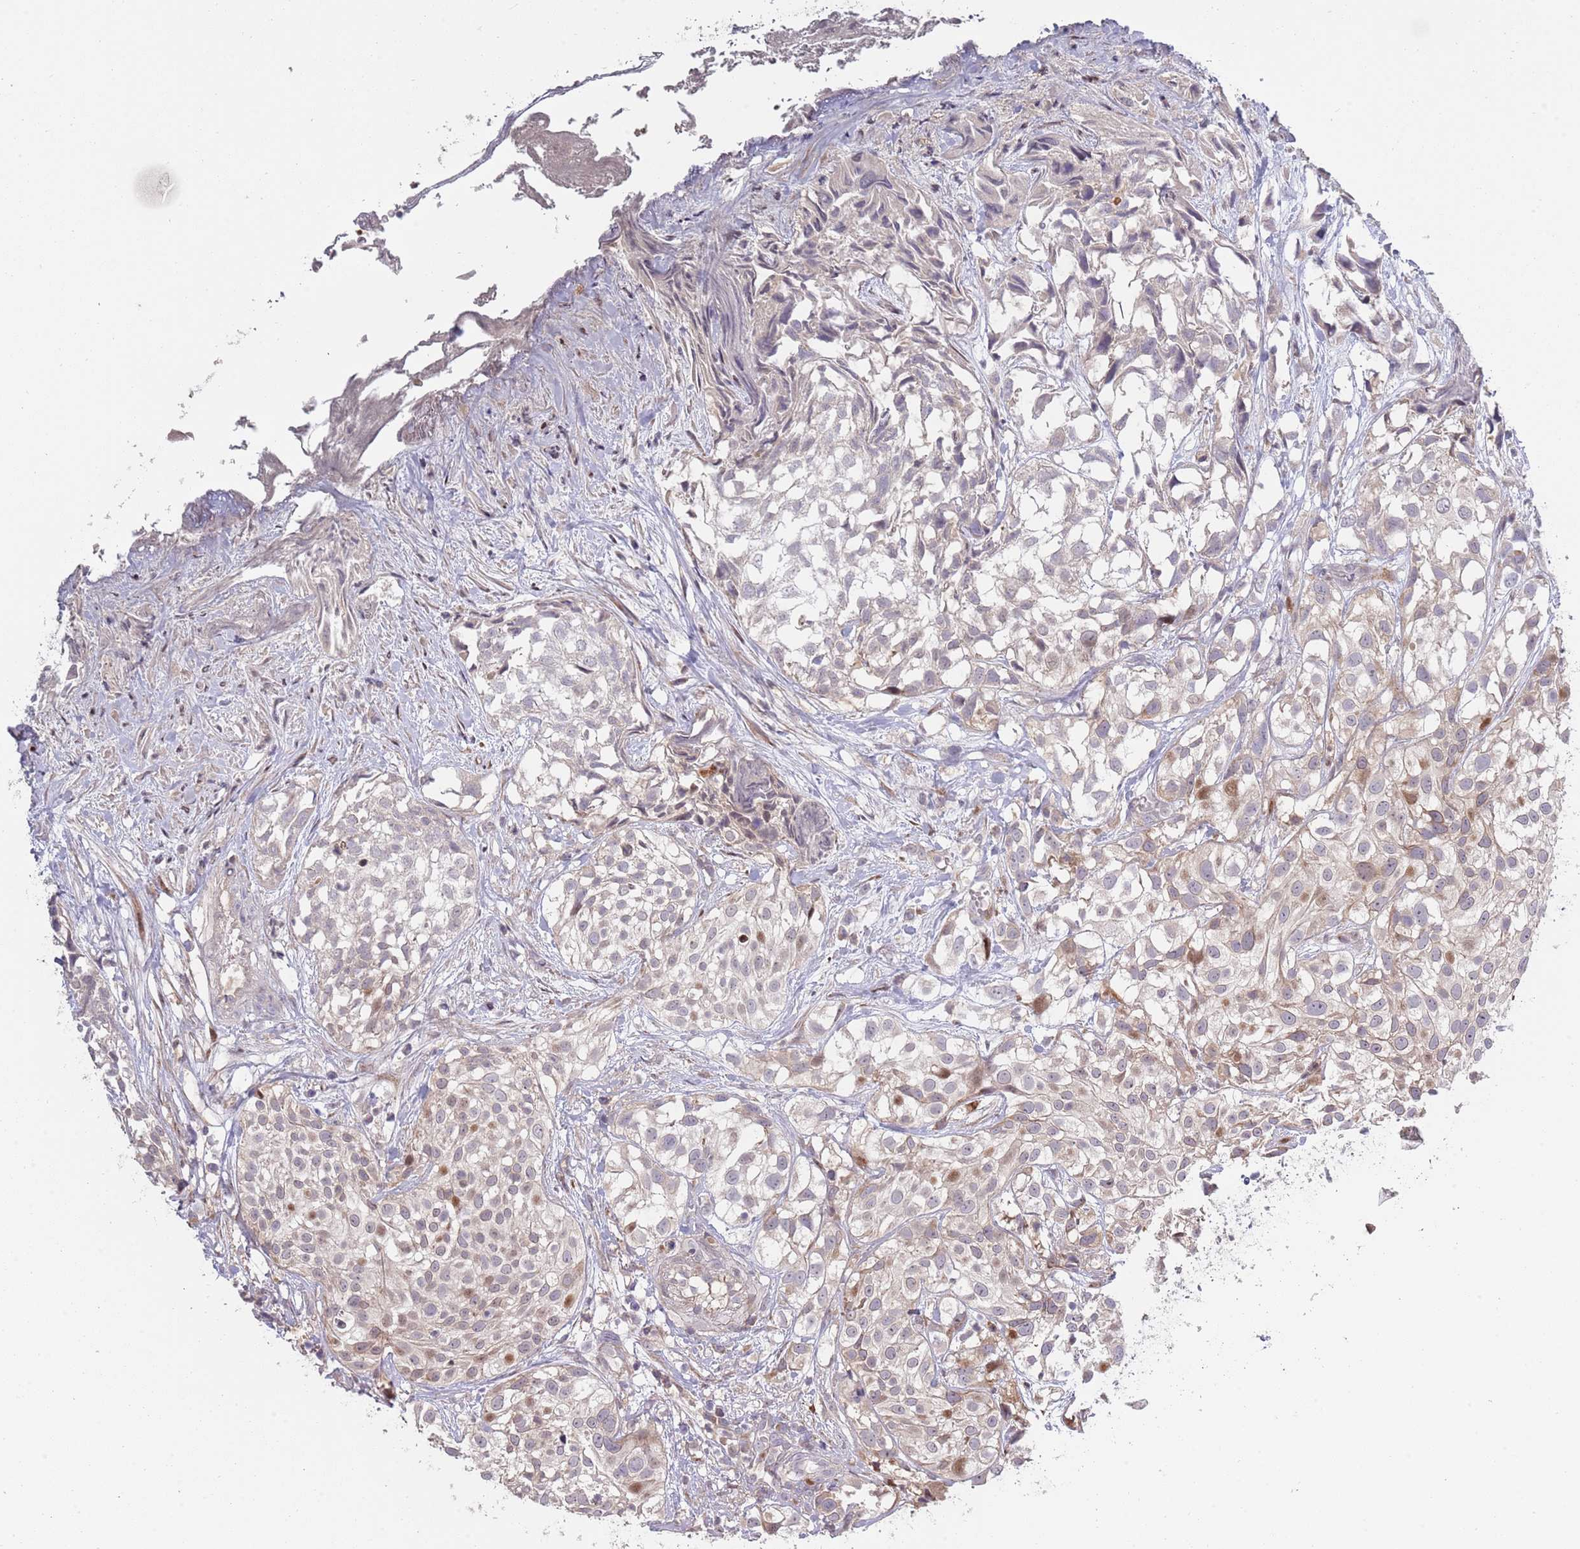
{"staining": {"intensity": "moderate", "quantity": "<25%", "location": "nuclear"}, "tissue": "urothelial cancer", "cell_type": "Tumor cells", "image_type": "cancer", "snomed": [{"axis": "morphology", "description": "Urothelial carcinoma, High grade"}, {"axis": "topography", "description": "Urinary bladder"}], "caption": "IHC (DAB) staining of urothelial cancer demonstrates moderate nuclear protein staining in about <25% of tumor cells.", "gene": "SYNDIG1L", "patient": {"sex": "male", "age": 56}}